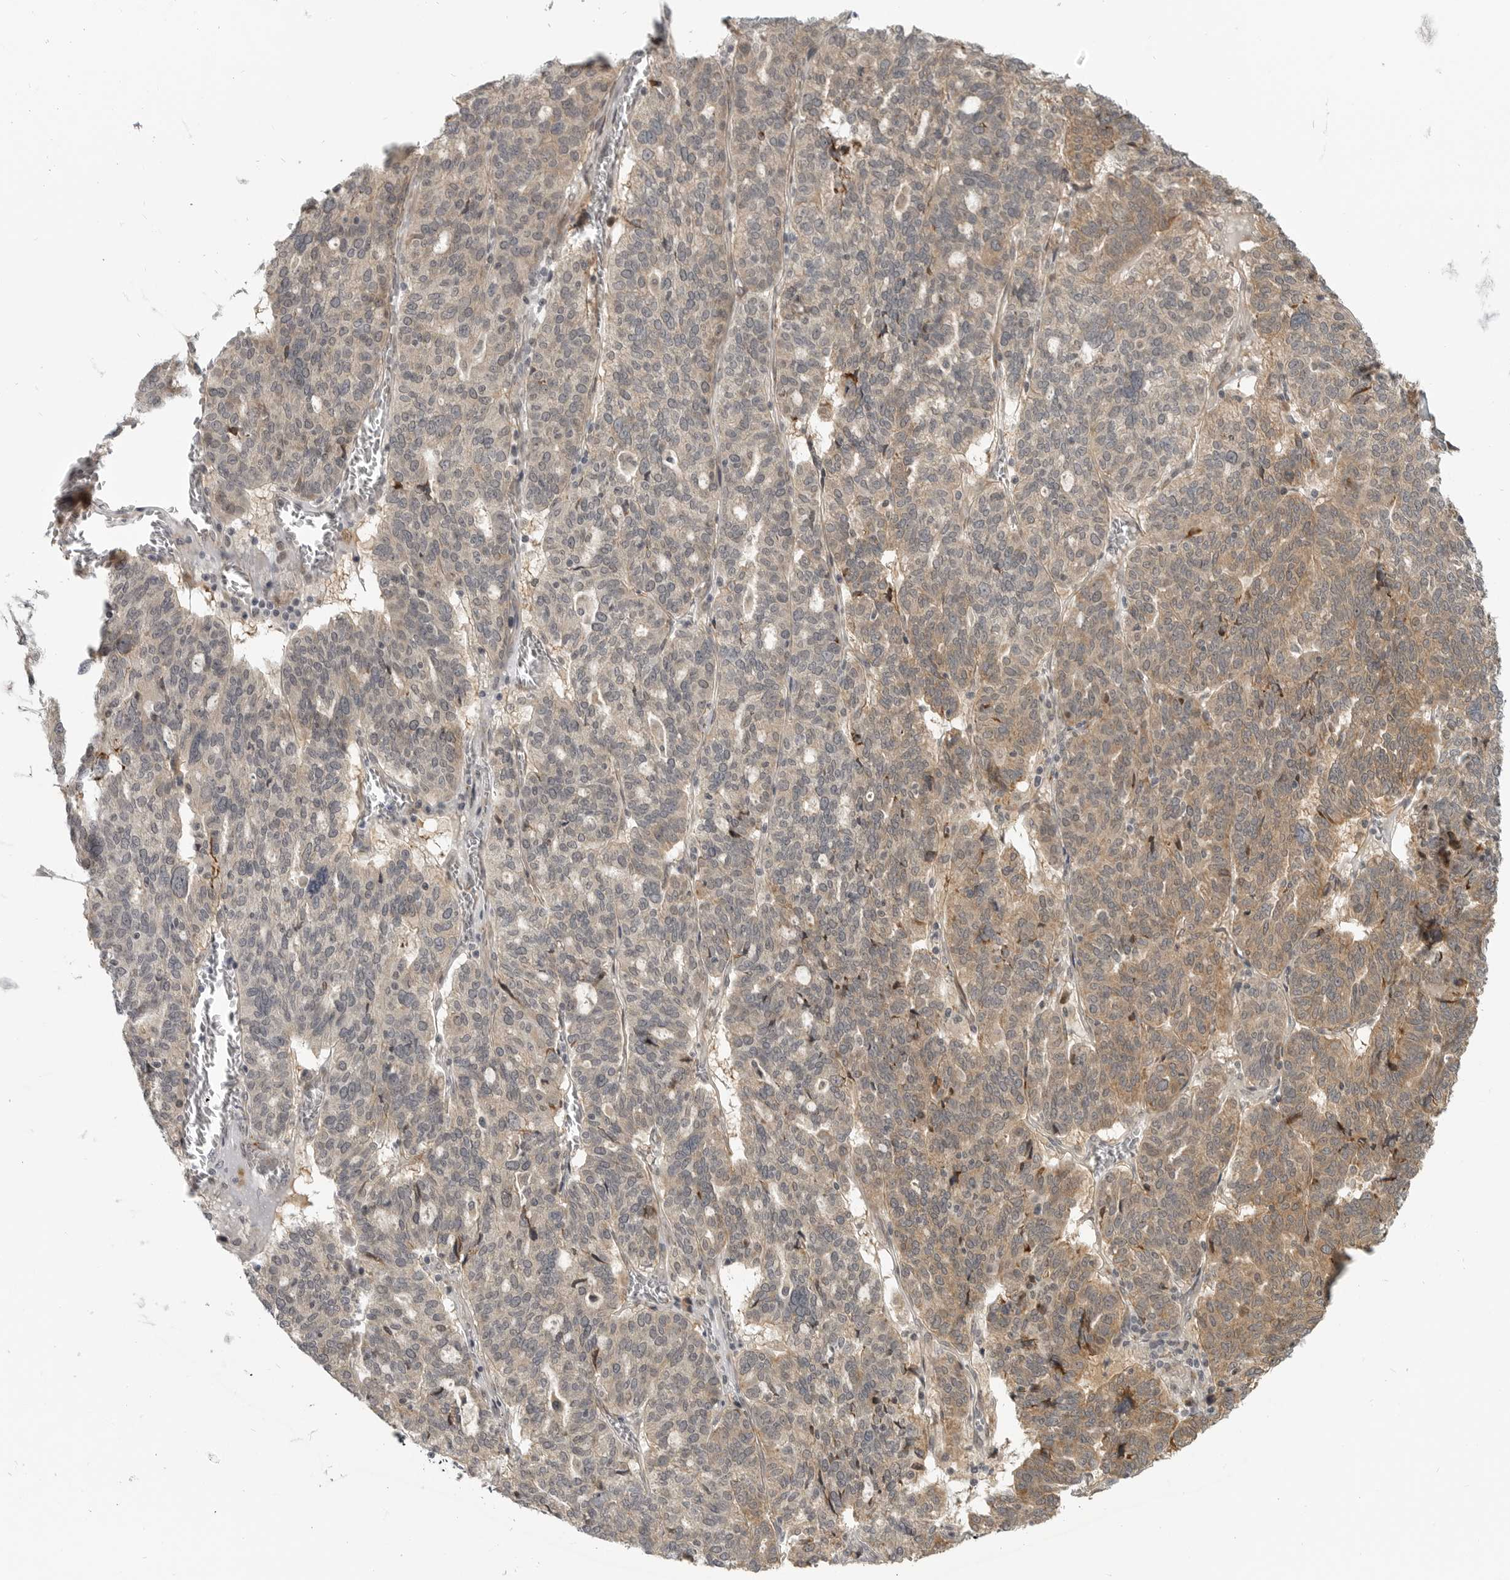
{"staining": {"intensity": "moderate", "quantity": "<25%", "location": "cytoplasmic/membranous"}, "tissue": "ovarian cancer", "cell_type": "Tumor cells", "image_type": "cancer", "snomed": [{"axis": "morphology", "description": "Cystadenocarcinoma, serous, NOS"}, {"axis": "topography", "description": "Ovary"}], "caption": "The photomicrograph displays a brown stain indicating the presence of a protein in the cytoplasmic/membranous of tumor cells in ovarian cancer (serous cystadenocarcinoma). The staining was performed using DAB to visualize the protein expression in brown, while the nuclei were stained in blue with hematoxylin (Magnification: 20x).", "gene": "CEP295NL", "patient": {"sex": "female", "age": 59}}